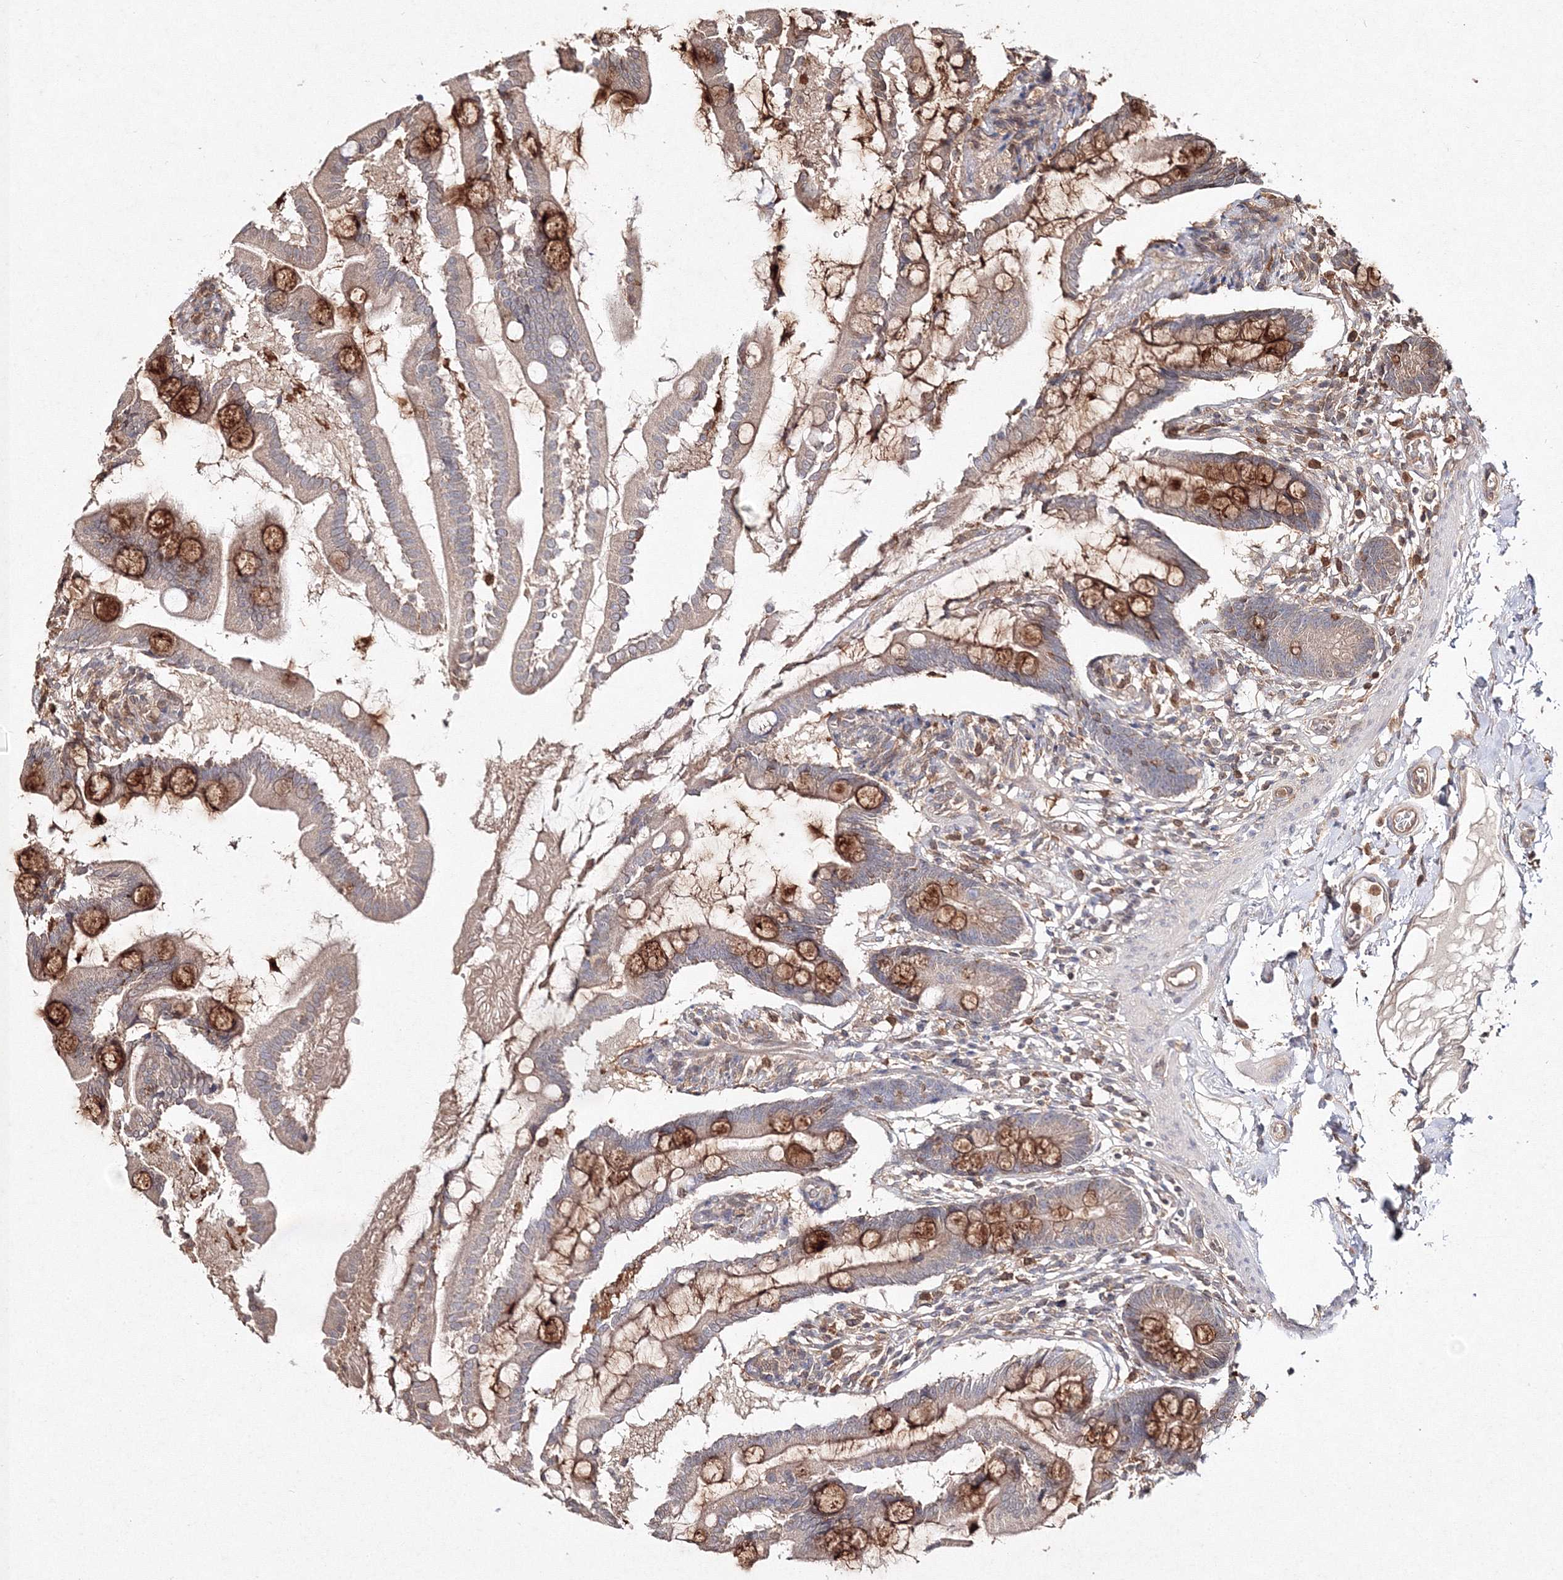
{"staining": {"intensity": "strong", "quantity": "25%-75%", "location": "cytoplasmic/membranous"}, "tissue": "small intestine", "cell_type": "Glandular cells", "image_type": "normal", "snomed": [{"axis": "morphology", "description": "Normal tissue, NOS"}, {"axis": "topography", "description": "Small intestine"}], "caption": "This micrograph shows immunohistochemistry (IHC) staining of unremarkable human small intestine, with high strong cytoplasmic/membranous staining in about 25%-75% of glandular cells.", "gene": "S100A11", "patient": {"sex": "female", "age": 56}}